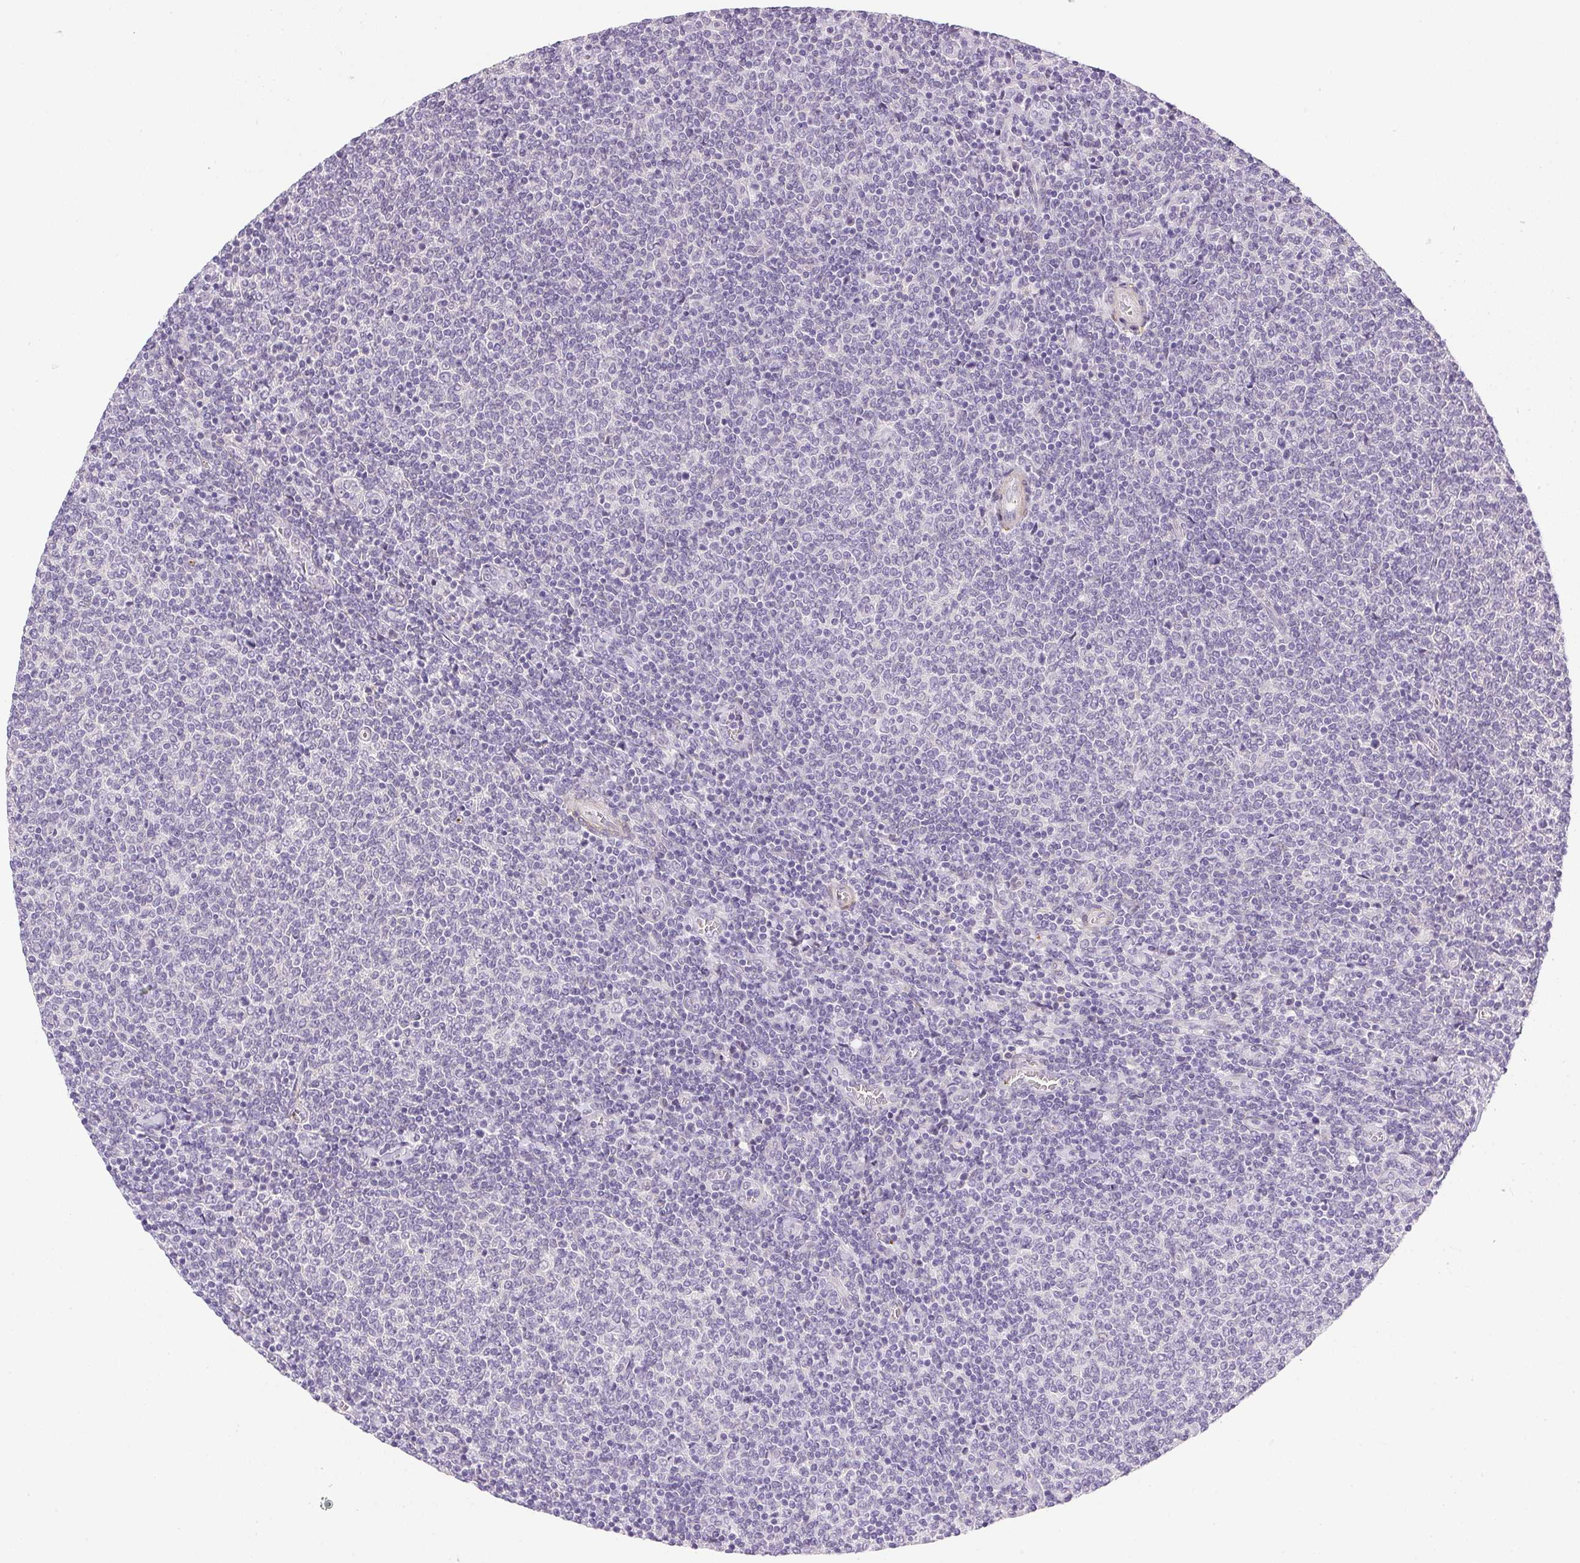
{"staining": {"intensity": "negative", "quantity": "none", "location": "none"}, "tissue": "lymphoma", "cell_type": "Tumor cells", "image_type": "cancer", "snomed": [{"axis": "morphology", "description": "Malignant lymphoma, non-Hodgkin's type, Low grade"}, {"axis": "topography", "description": "Lymph node"}], "caption": "A photomicrograph of human malignant lymphoma, non-Hodgkin's type (low-grade) is negative for staining in tumor cells. The staining is performed using DAB (3,3'-diaminobenzidine) brown chromogen with nuclei counter-stained in using hematoxylin.", "gene": "PRL", "patient": {"sex": "male", "age": 52}}